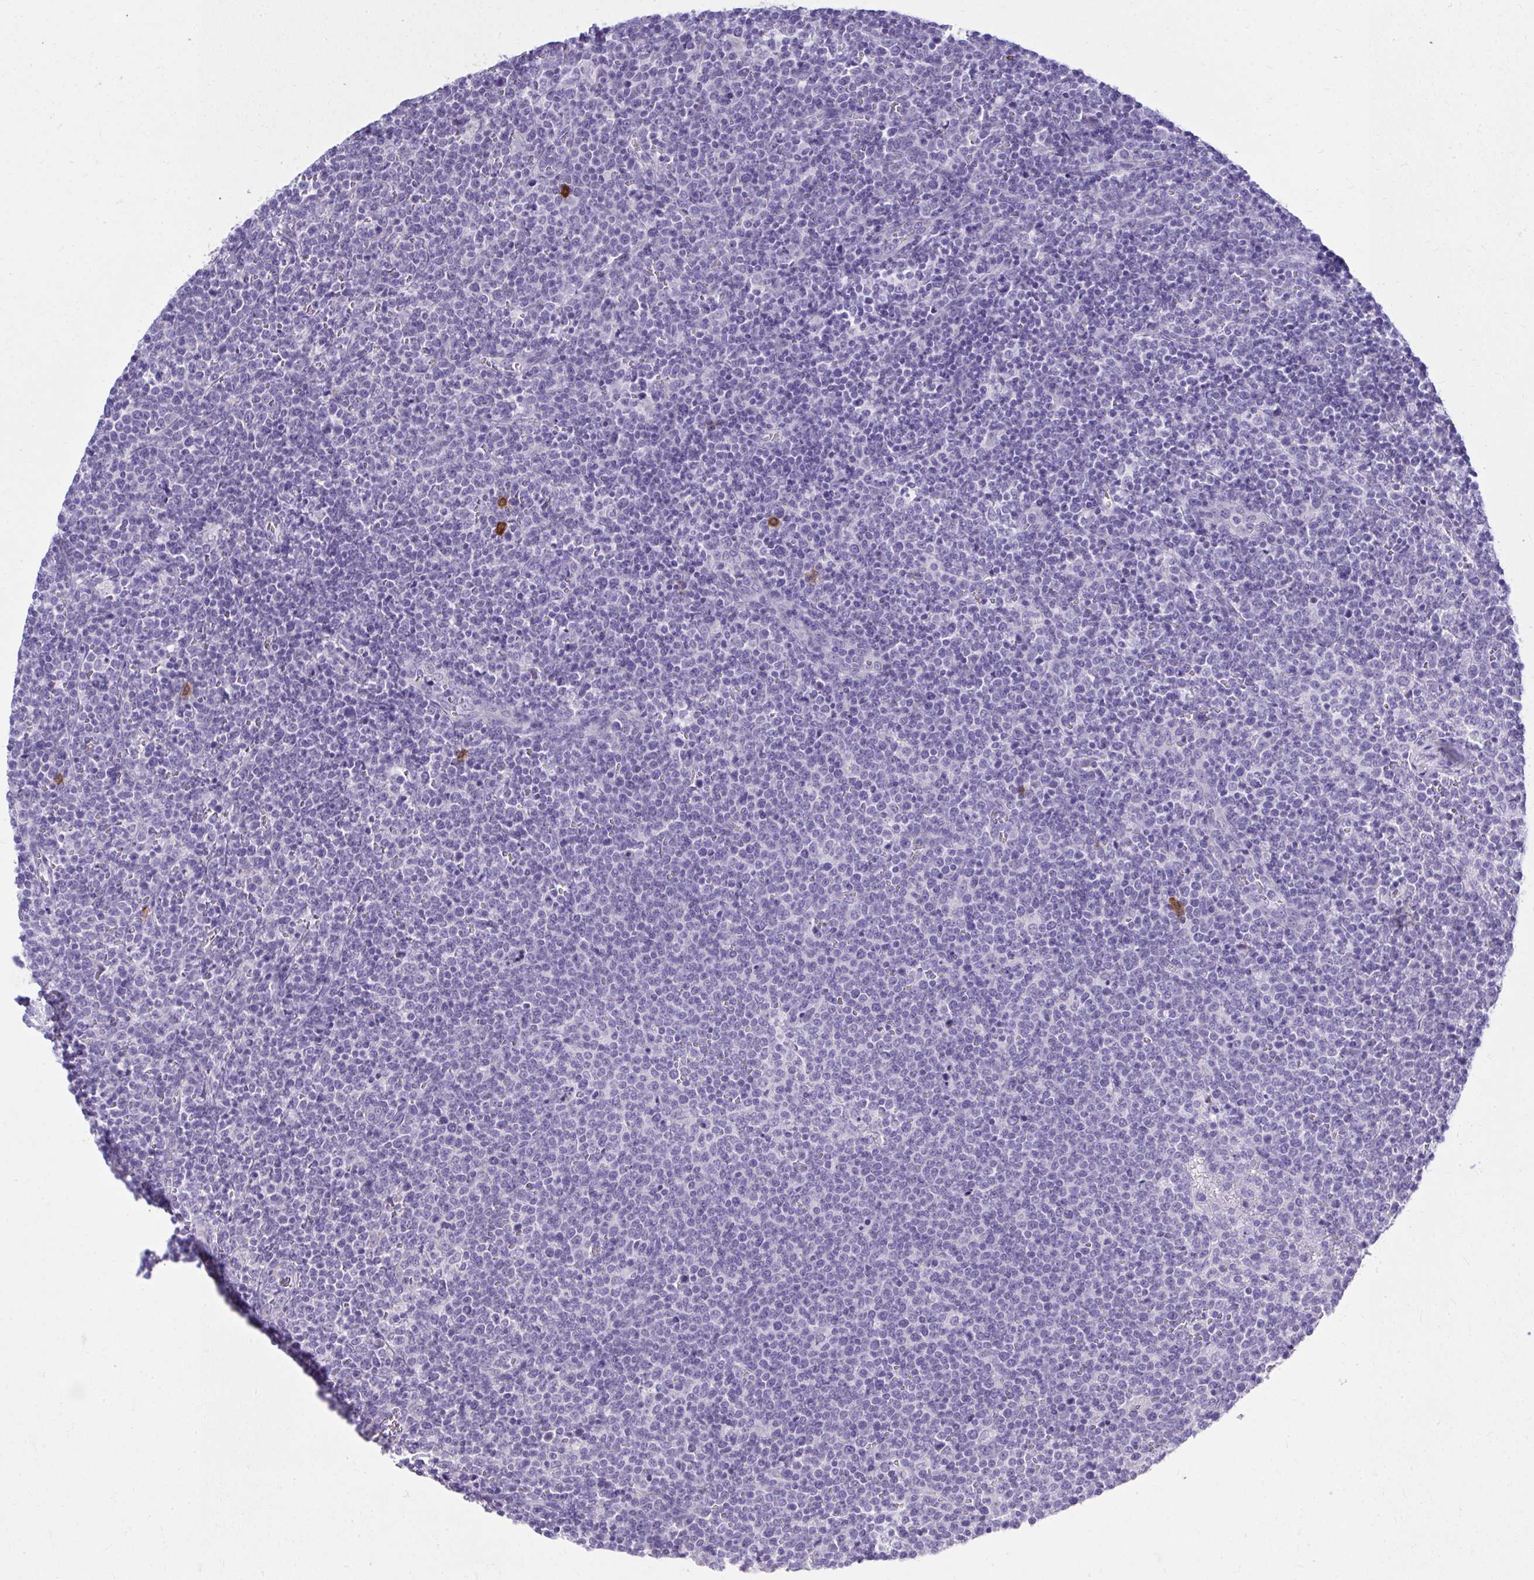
{"staining": {"intensity": "negative", "quantity": "none", "location": "none"}, "tissue": "lymphoma", "cell_type": "Tumor cells", "image_type": "cancer", "snomed": [{"axis": "morphology", "description": "Malignant lymphoma, non-Hodgkin's type, High grade"}, {"axis": "topography", "description": "Lymph node"}], "caption": "Image shows no protein staining in tumor cells of lymphoma tissue. (DAB immunohistochemistry (IHC) with hematoxylin counter stain).", "gene": "PSD", "patient": {"sex": "male", "age": 61}}